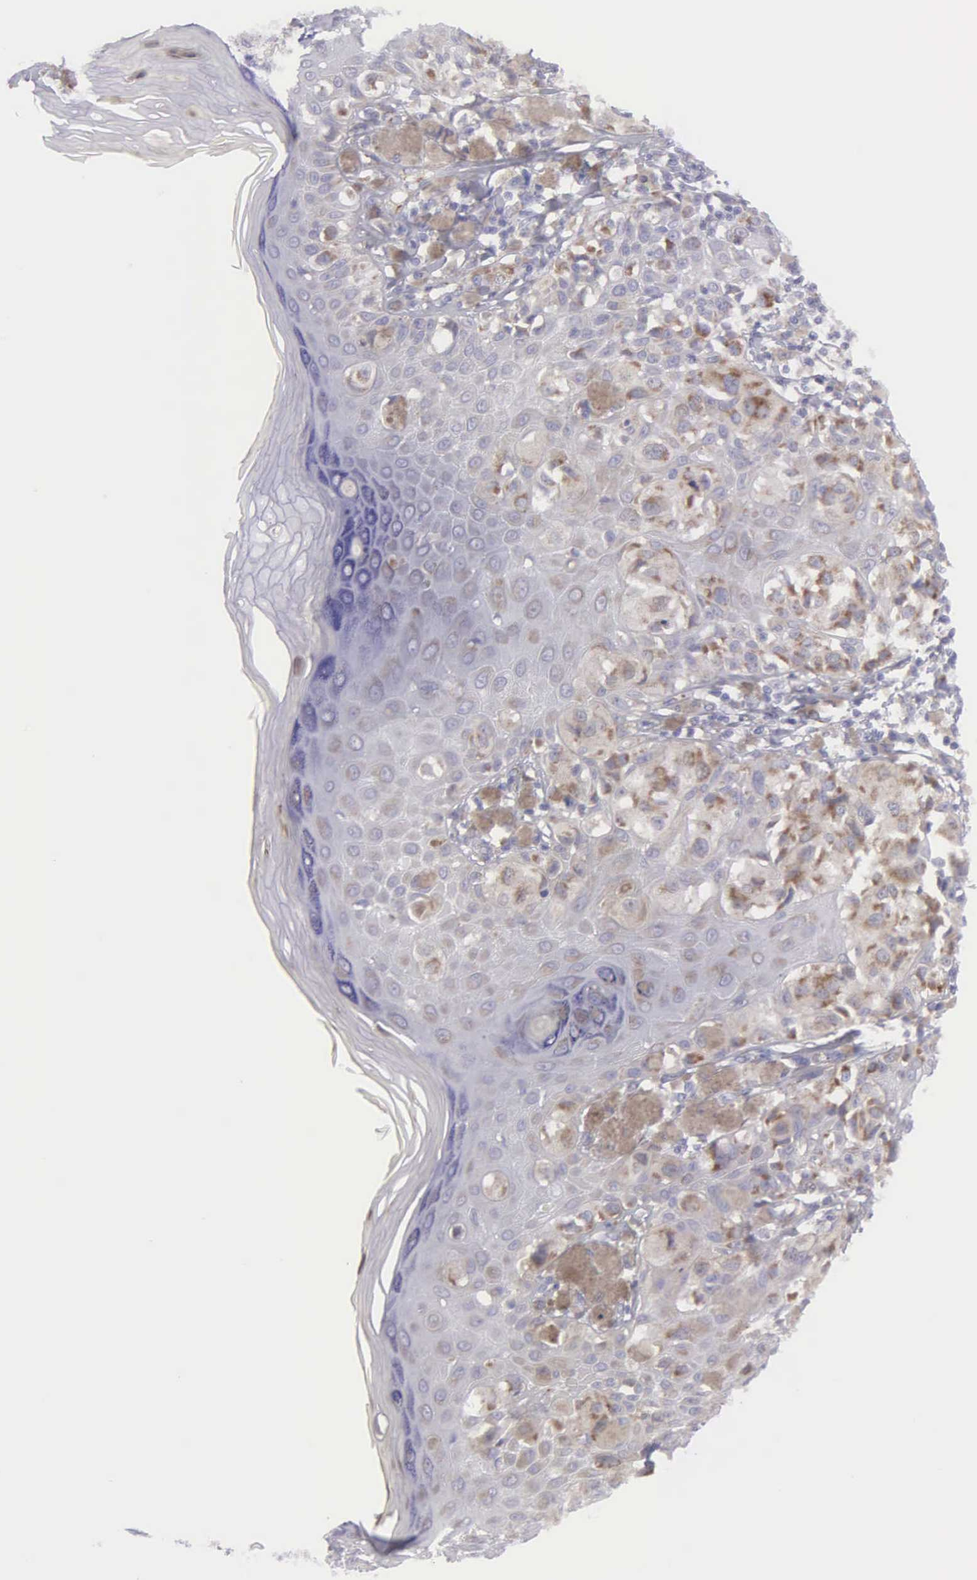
{"staining": {"intensity": "moderate", "quantity": "25%-75%", "location": "cytoplasmic/membranous"}, "tissue": "melanoma", "cell_type": "Tumor cells", "image_type": "cancer", "snomed": [{"axis": "morphology", "description": "Malignant melanoma, NOS"}, {"axis": "topography", "description": "Skin"}], "caption": "Immunohistochemistry (DAB) staining of human melanoma shows moderate cytoplasmic/membranous protein staining in approximately 25%-75% of tumor cells.", "gene": "SYNJ2BP", "patient": {"sex": "female", "age": 55}}